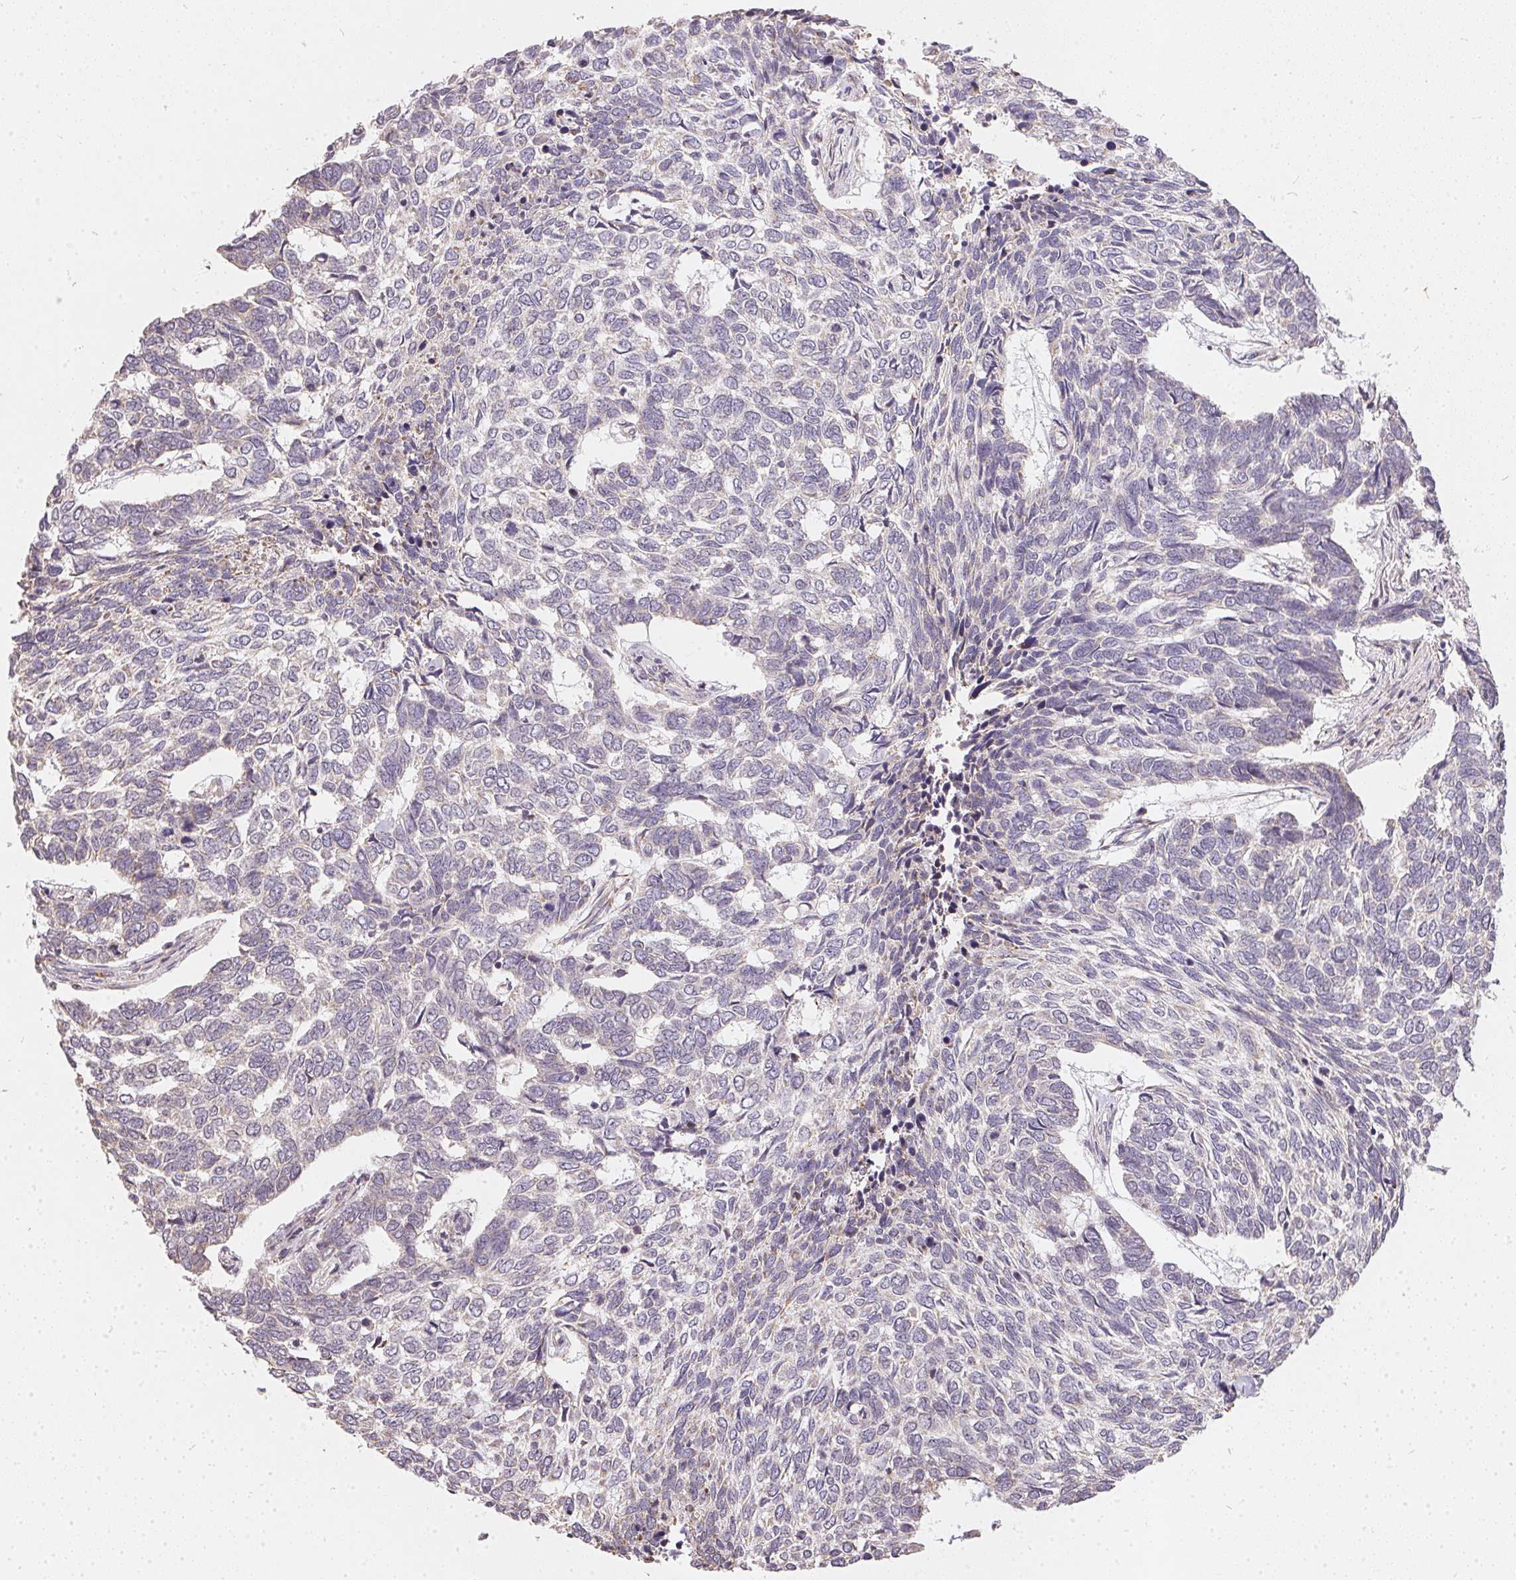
{"staining": {"intensity": "negative", "quantity": "none", "location": "none"}, "tissue": "skin cancer", "cell_type": "Tumor cells", "image_type": "cancer", "snomed": [{"axis": "morphology", "description": "Basal cell carcinoma"}, {"axis": "topography", "description": "Skin"}], "caption": "Immunohistochemistry (IHC) of human skin cancer displays no positivity in tumor cells.", "gene": "VWA5B2", "patient": {"sex": "female", "age": 65}}